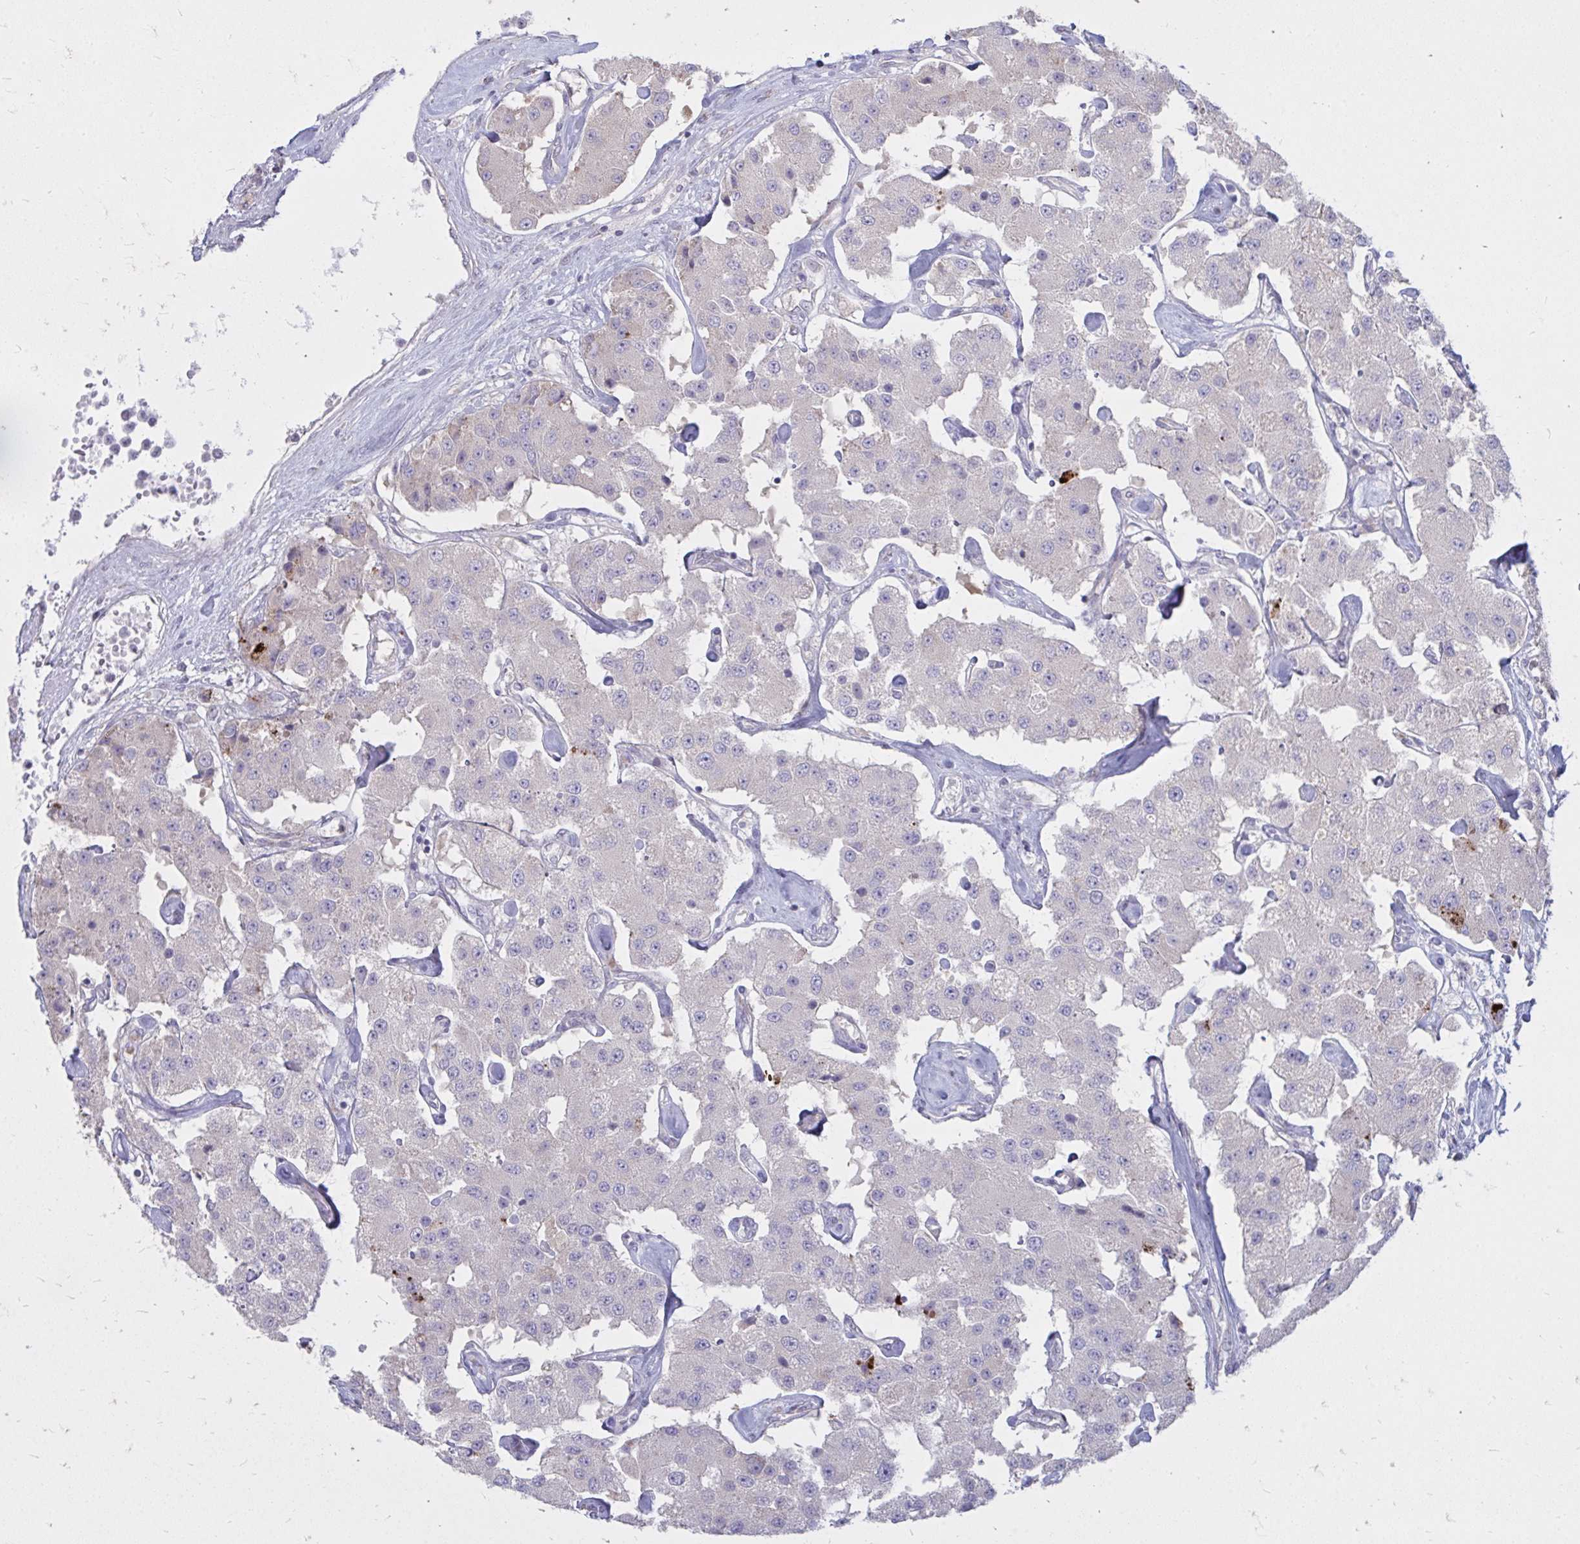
{"staining": {"intensity": "negative", "quantity": "none", "location": "none"}, "tissue": "carcinoid", "cell_type": "Tumor cells", "image_type": "cancer", "snomed": [{"axis": "morphology", "description": "Carcinoid, malignant, NOS"}, {"axis": "topography", "description": "Pancreas"}], "caption": "This is an immunohistochemistry histopathology image of malignant carcinoid. There is no positivity in tumor cells.", "gene": "RAB6B", "patient": {"sex": "male", "age": 41}}